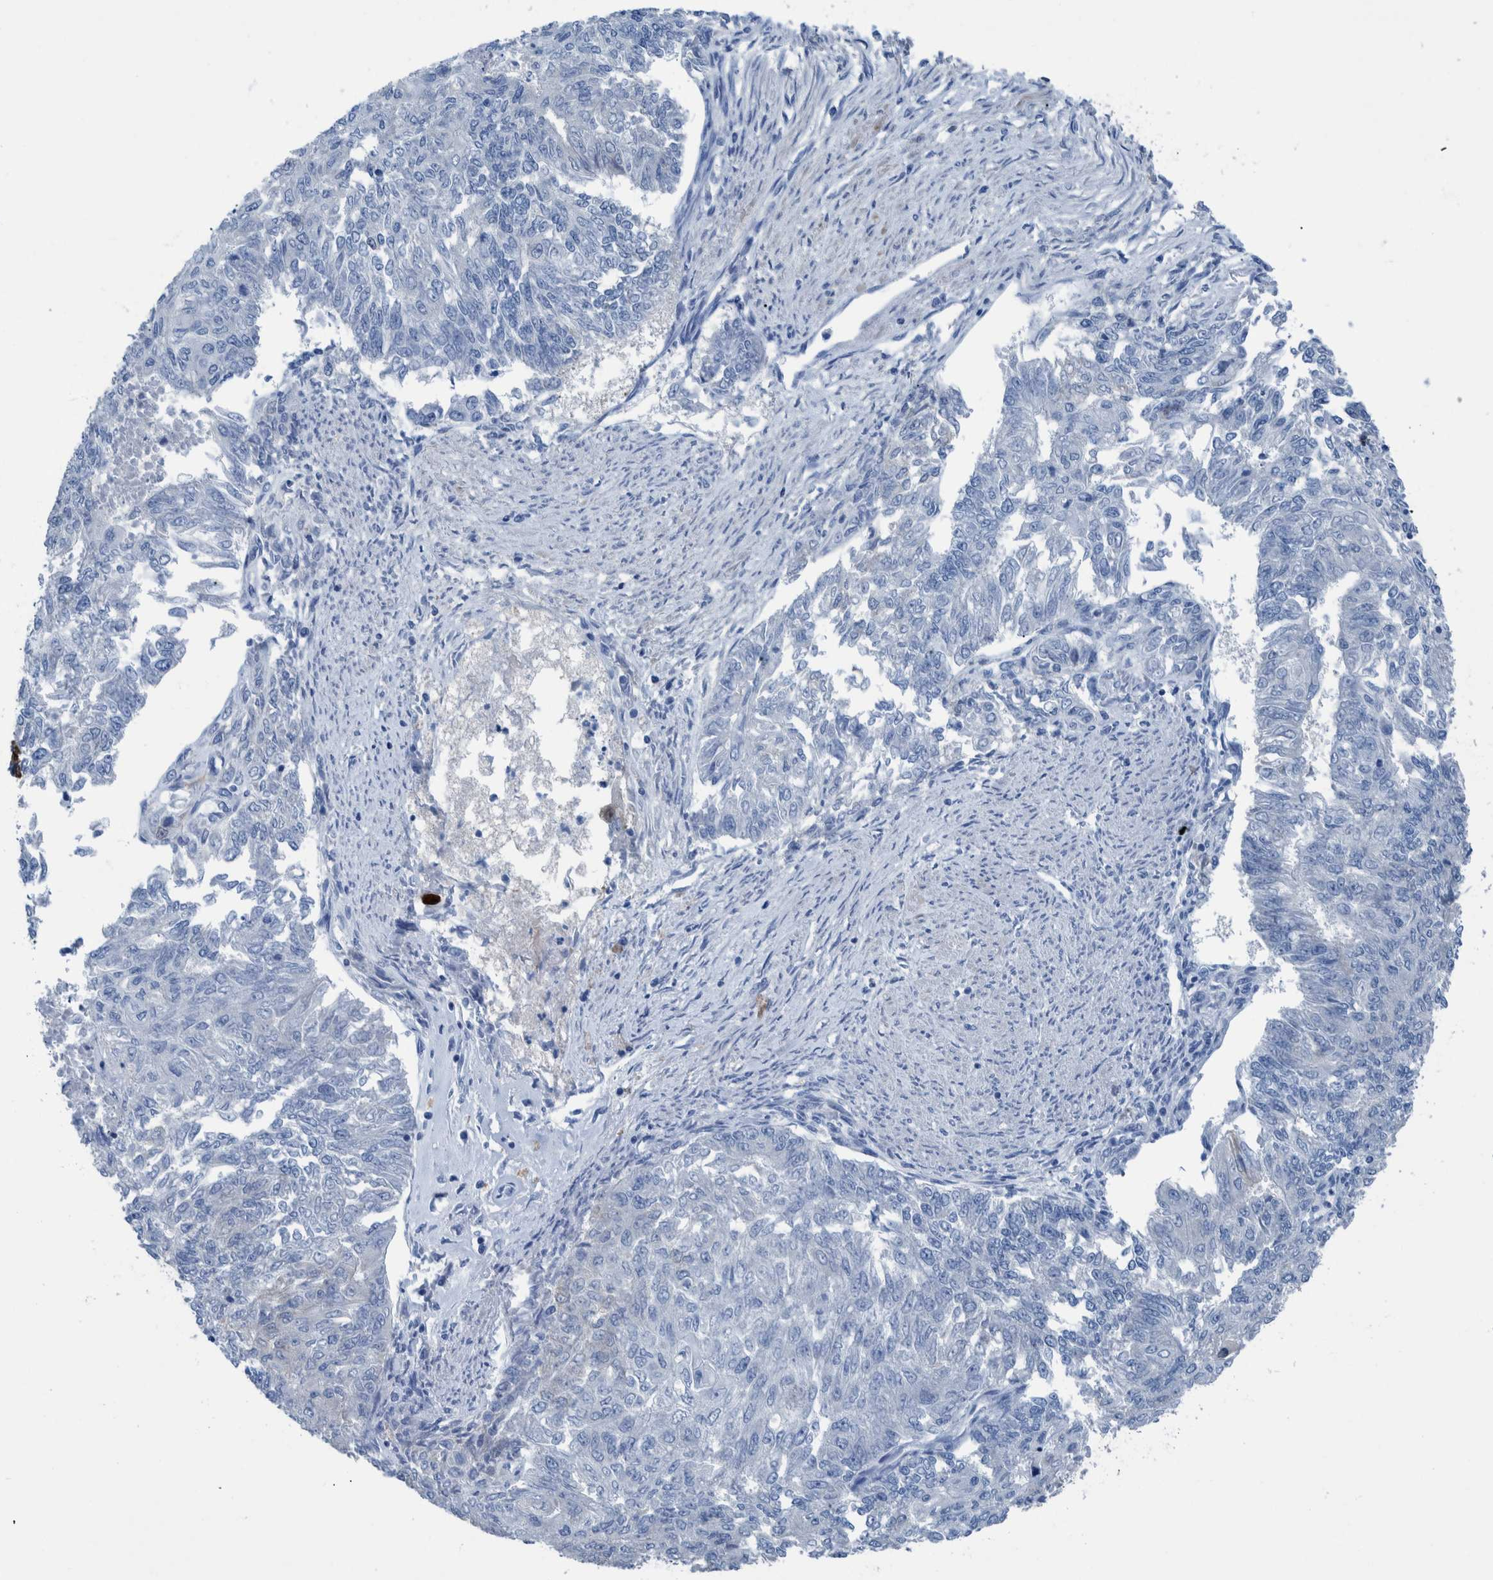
{"staining": {"intensity": "negative", "quantity": "none", "location": "none"}, "tissue": "endometrial cancer", "cell_type": "Tumor cells", "image_type": "cancer", "snomed": [{"axis": "morphology", "description": "Adenocarcinoma, NOS"}, {"axis": "topography", "description": "Endometrium"}], "caption": "There is no significant staining in tumor cells of adenocarcinoma (endometrial).", "gene": "IDO1", "patient": {"sex": "female", "age": 32}}